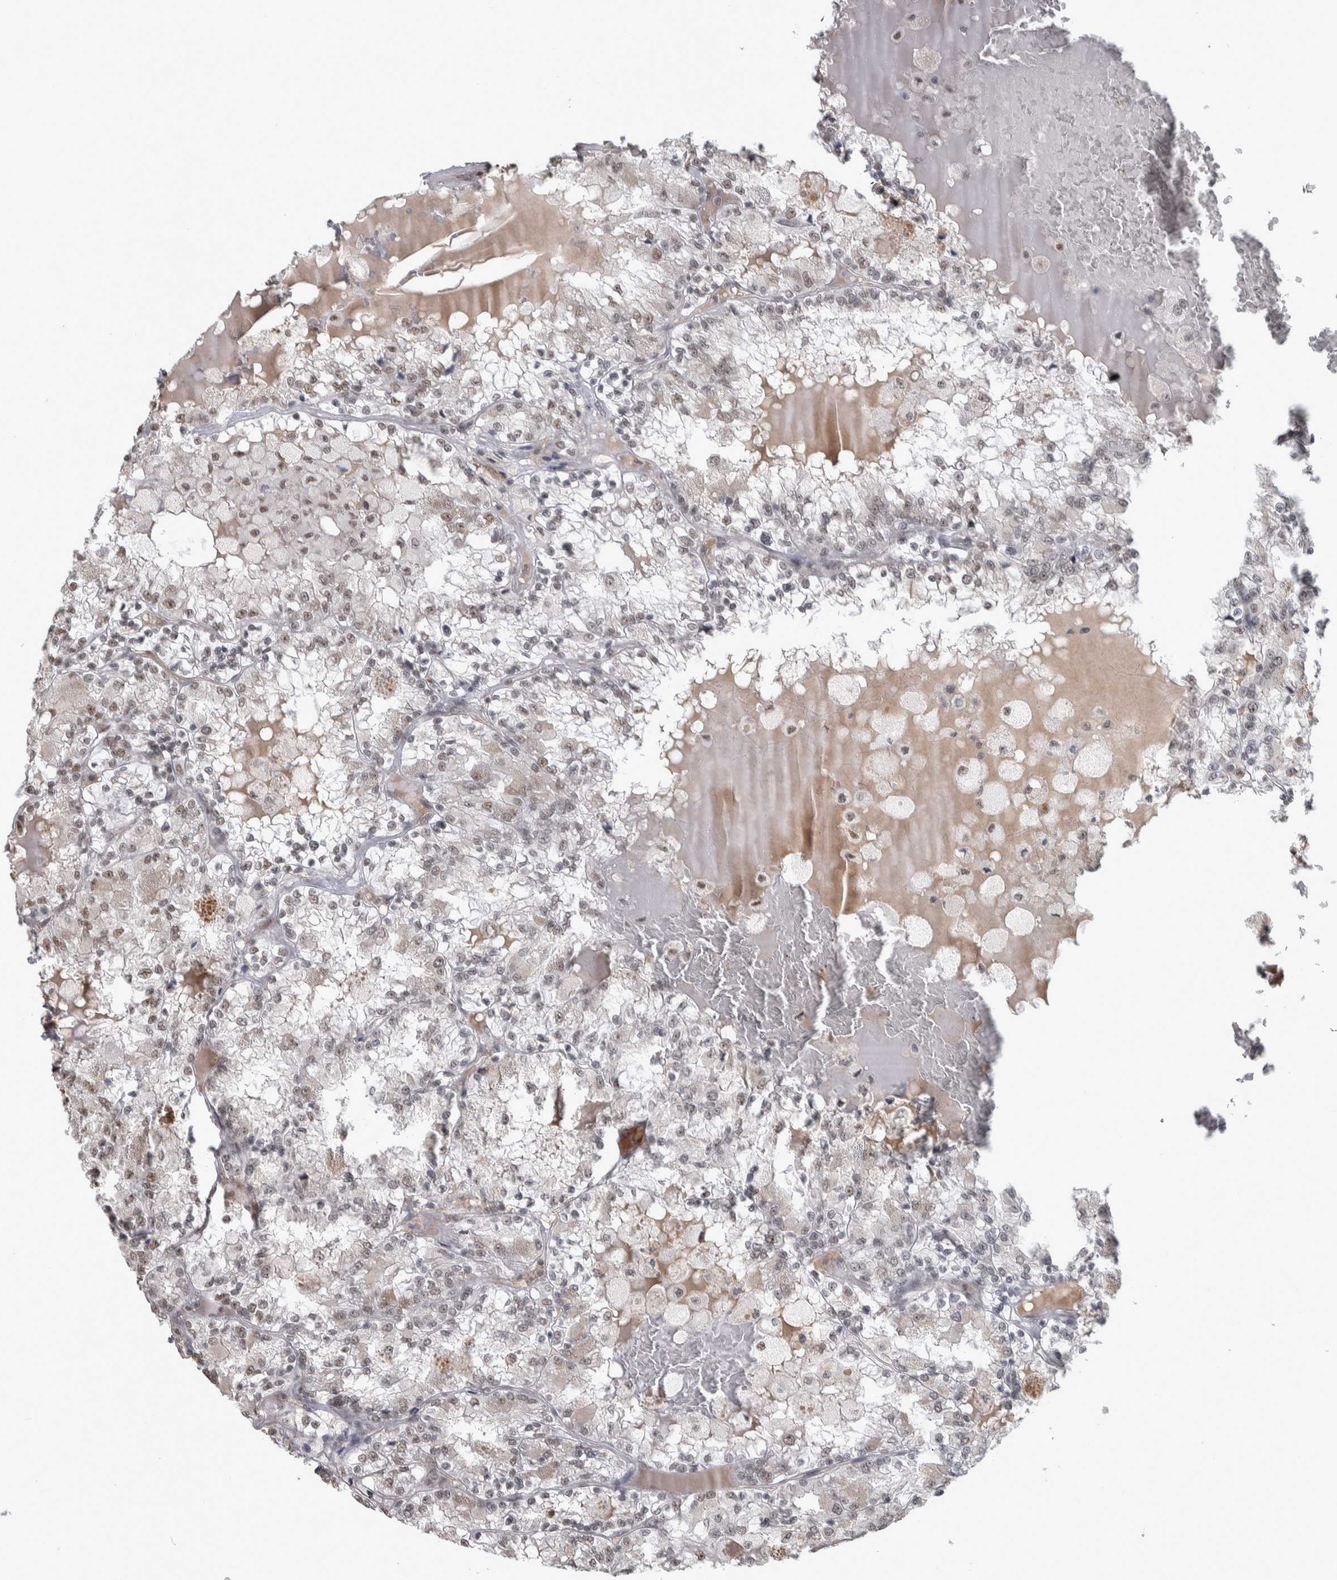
{"staining": {"intensity": "weak", "quantity": "25%-75%", "location": "nuclear"}, "tissue": "renal cancer", "cell_type": "Tumor cells", "image_type": "cancer", "snomed": [{"axis": "morphology", "description": "Adenocarcinoma, NOS"}, {"axis": "topography", "description": "Kidney"}], "caption": "A photomicrograph of renal cancer (adenocarcinoma) stained for a protein demonstrates weak nuclear brown staining in tumor cells.", "gene": "DDX42", "patient": {"sex": "female", "age": 56}}